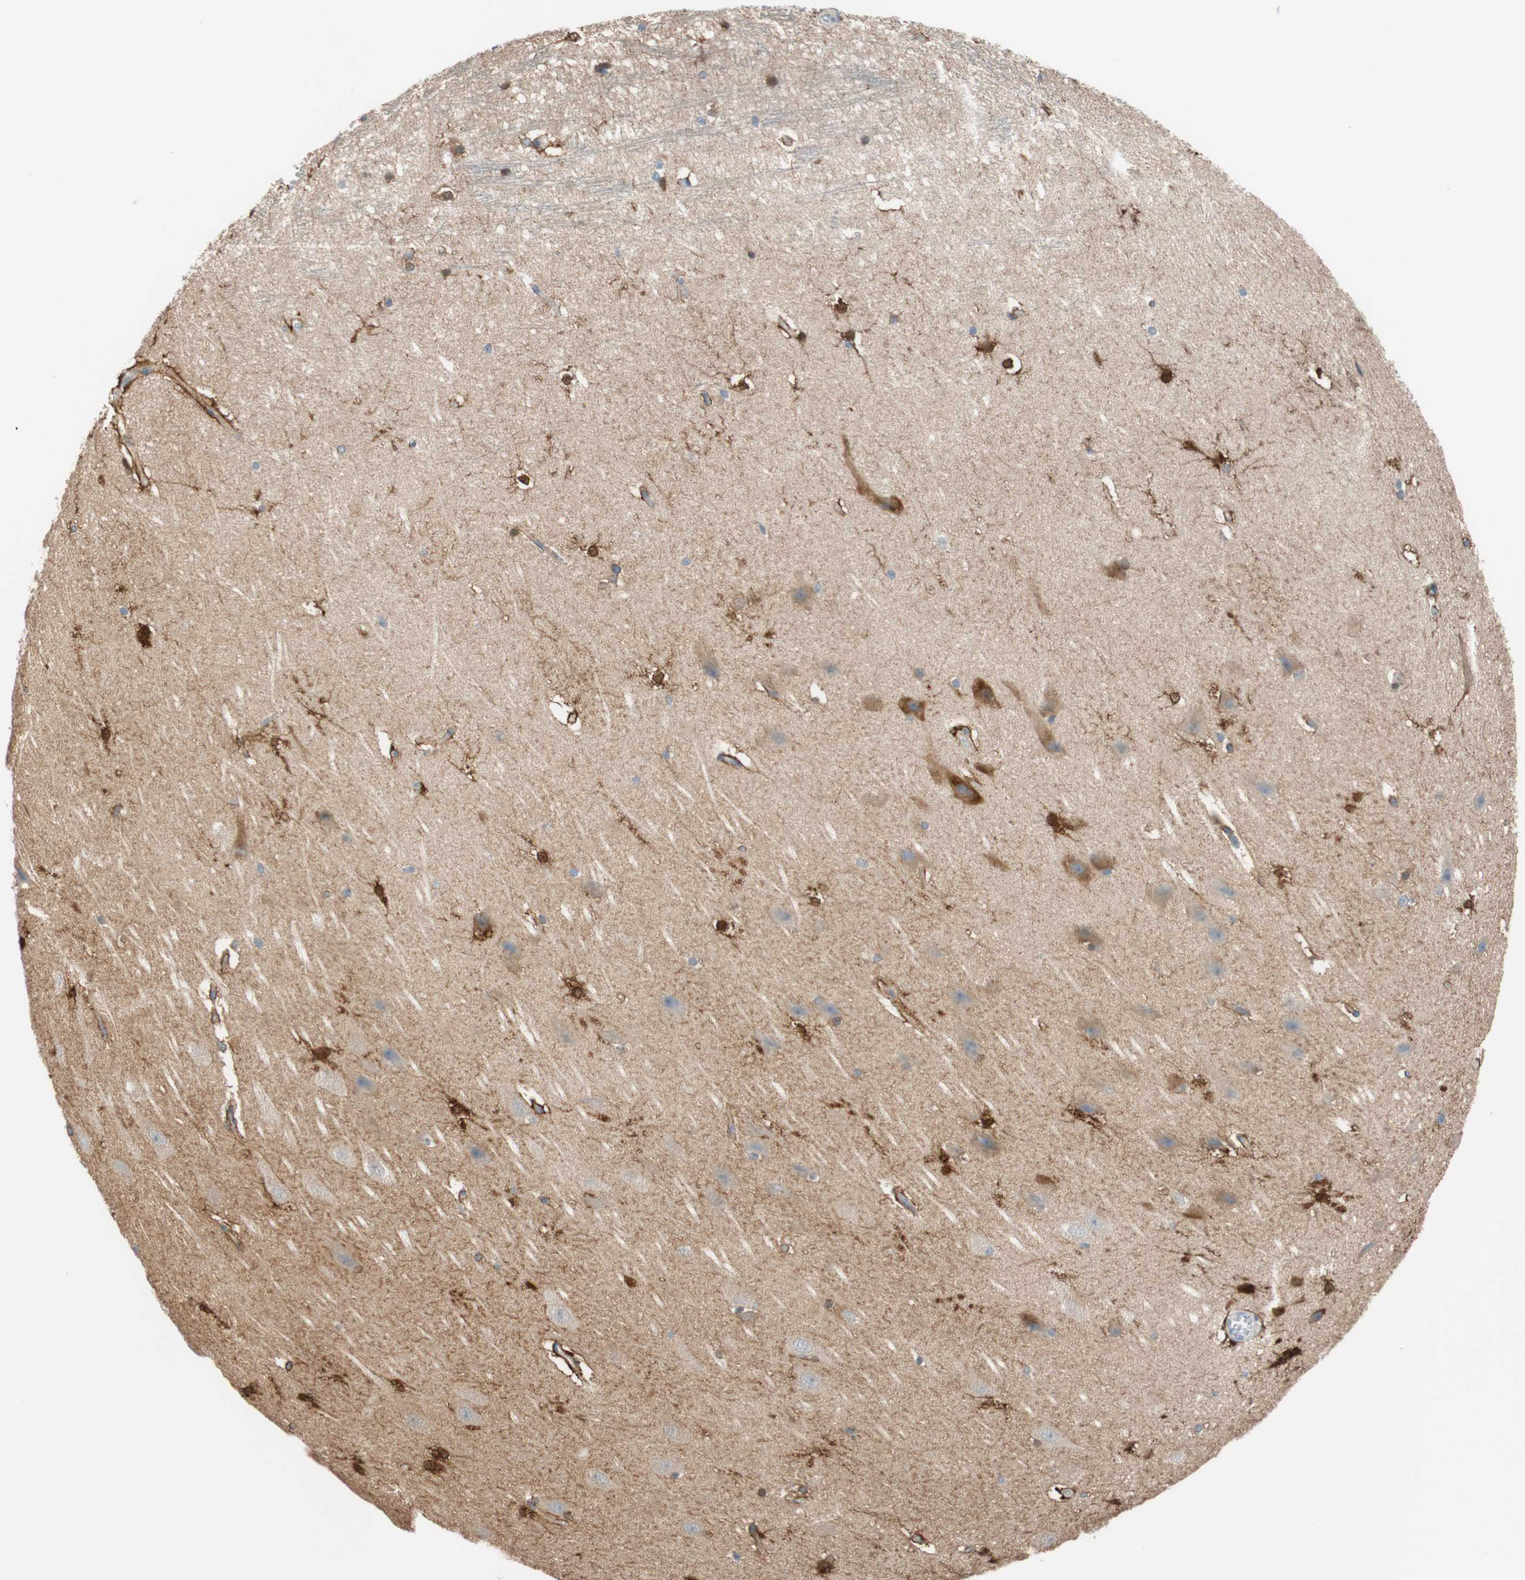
{"staining": {"intensity": "strong", "quantity": "<25%", "location": "cytoplasmic/membranous"}, "tissue": "hippocampus", "cell_type": "Glial cells", "image_type": "normal", "snomed": [{"axis": "morphology", "description": "Normal tissue, NOS"}, {"axis": "topography", "description": "Hippocampus"}], "caption": "A medium amount of strong cytoplasmic/membranous staining is present in about <25% of glial cells in unremarkable hippocampus.", "gene": "GLUL", "patient": {"sex": "female", "age": 19}}